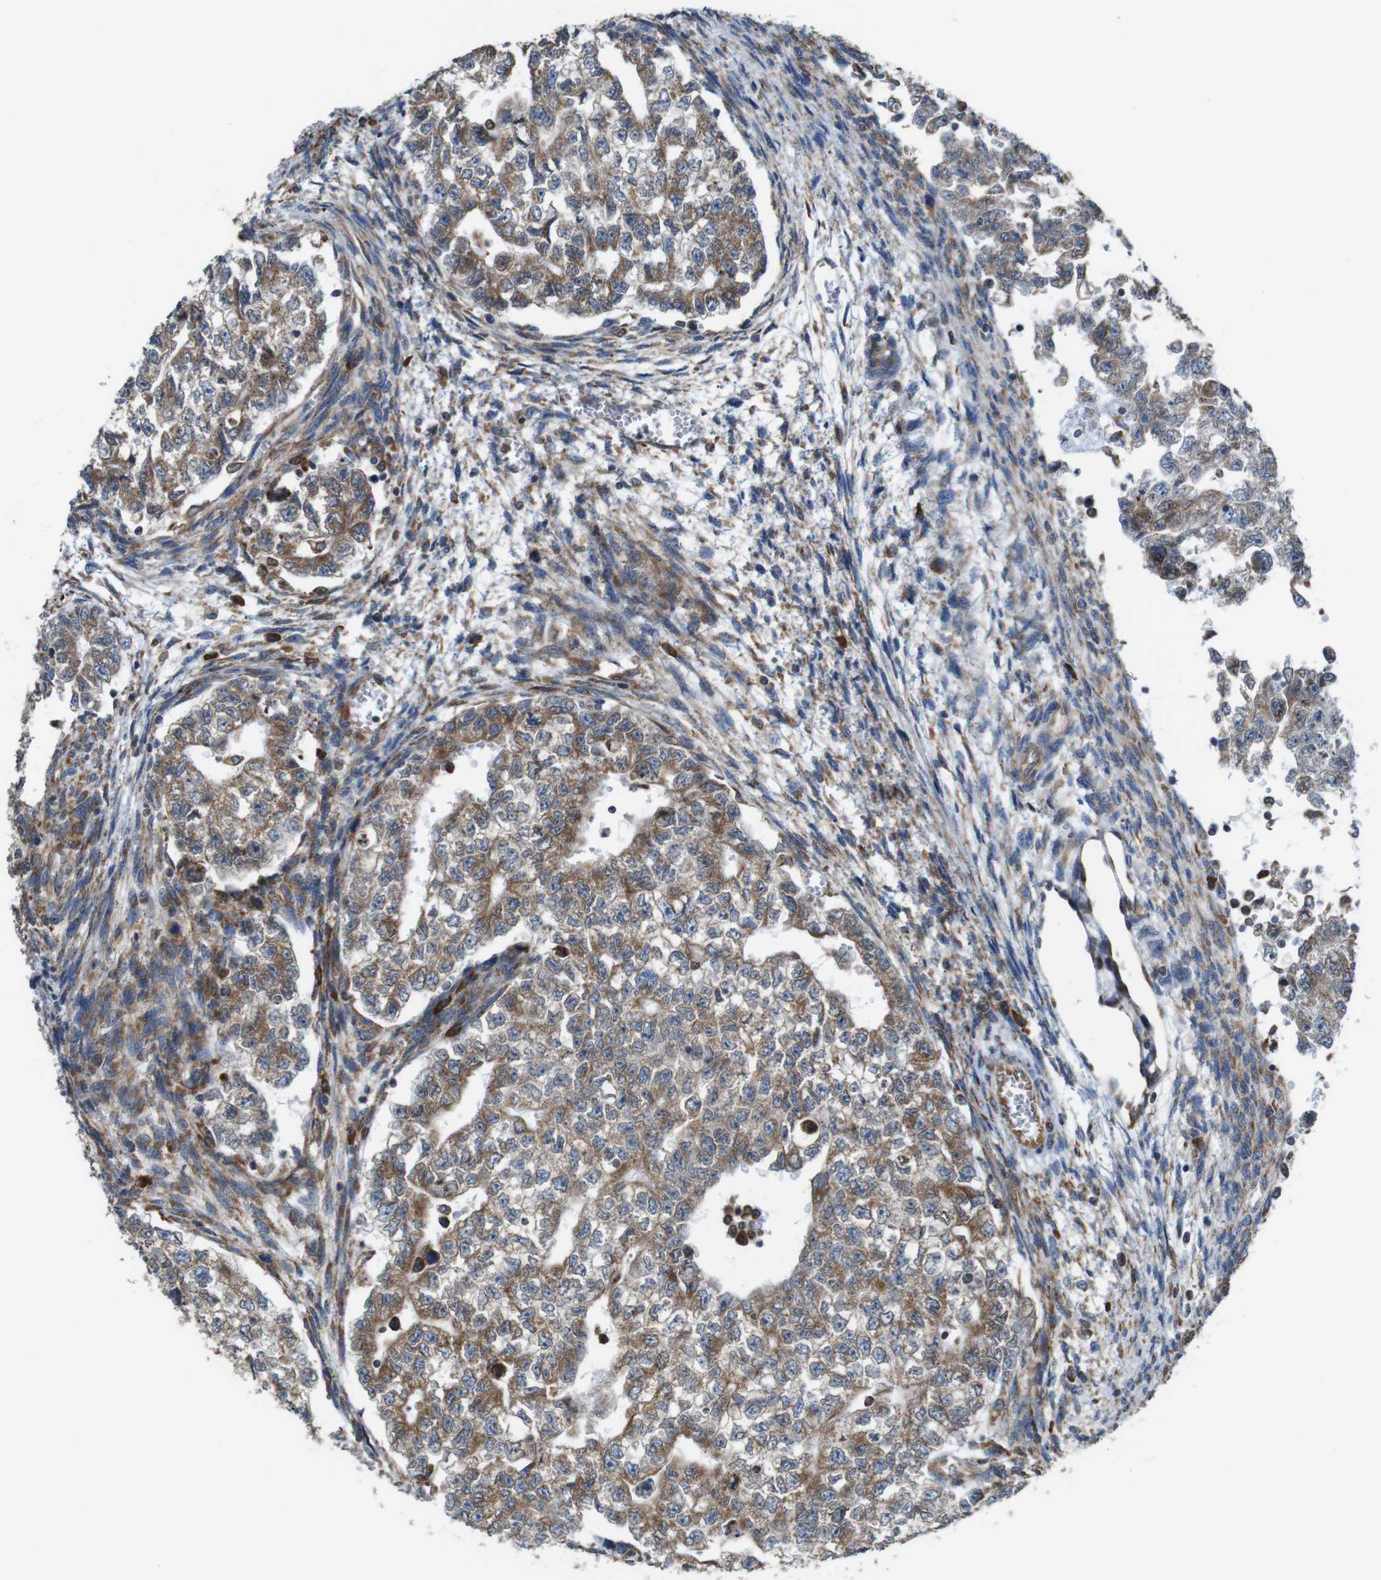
{"staining": {"intensity": "moderate", "quantity": ">75%", "location": "cytoplasmic/membranous"}, "tissue": "testis cancer", "cell_type": "Tumor cells", "image_type": "cancer", "snomed": [{"axis": "morphology", "description": "Seminoma, NOS"}, {"axis": "morphology", "description": "Carcinoma, Embryonal, NOS"}, {"axis": "topography", "description": "Testis"}], "caption": "Tumor cells exhibit moderate cytoplasmic/membranous expression in approximately >75% of cells in testis cancer (embryonal carcinoma).", "gene": "UGGT1", "patient": {"sex": "male", "age": 38}}